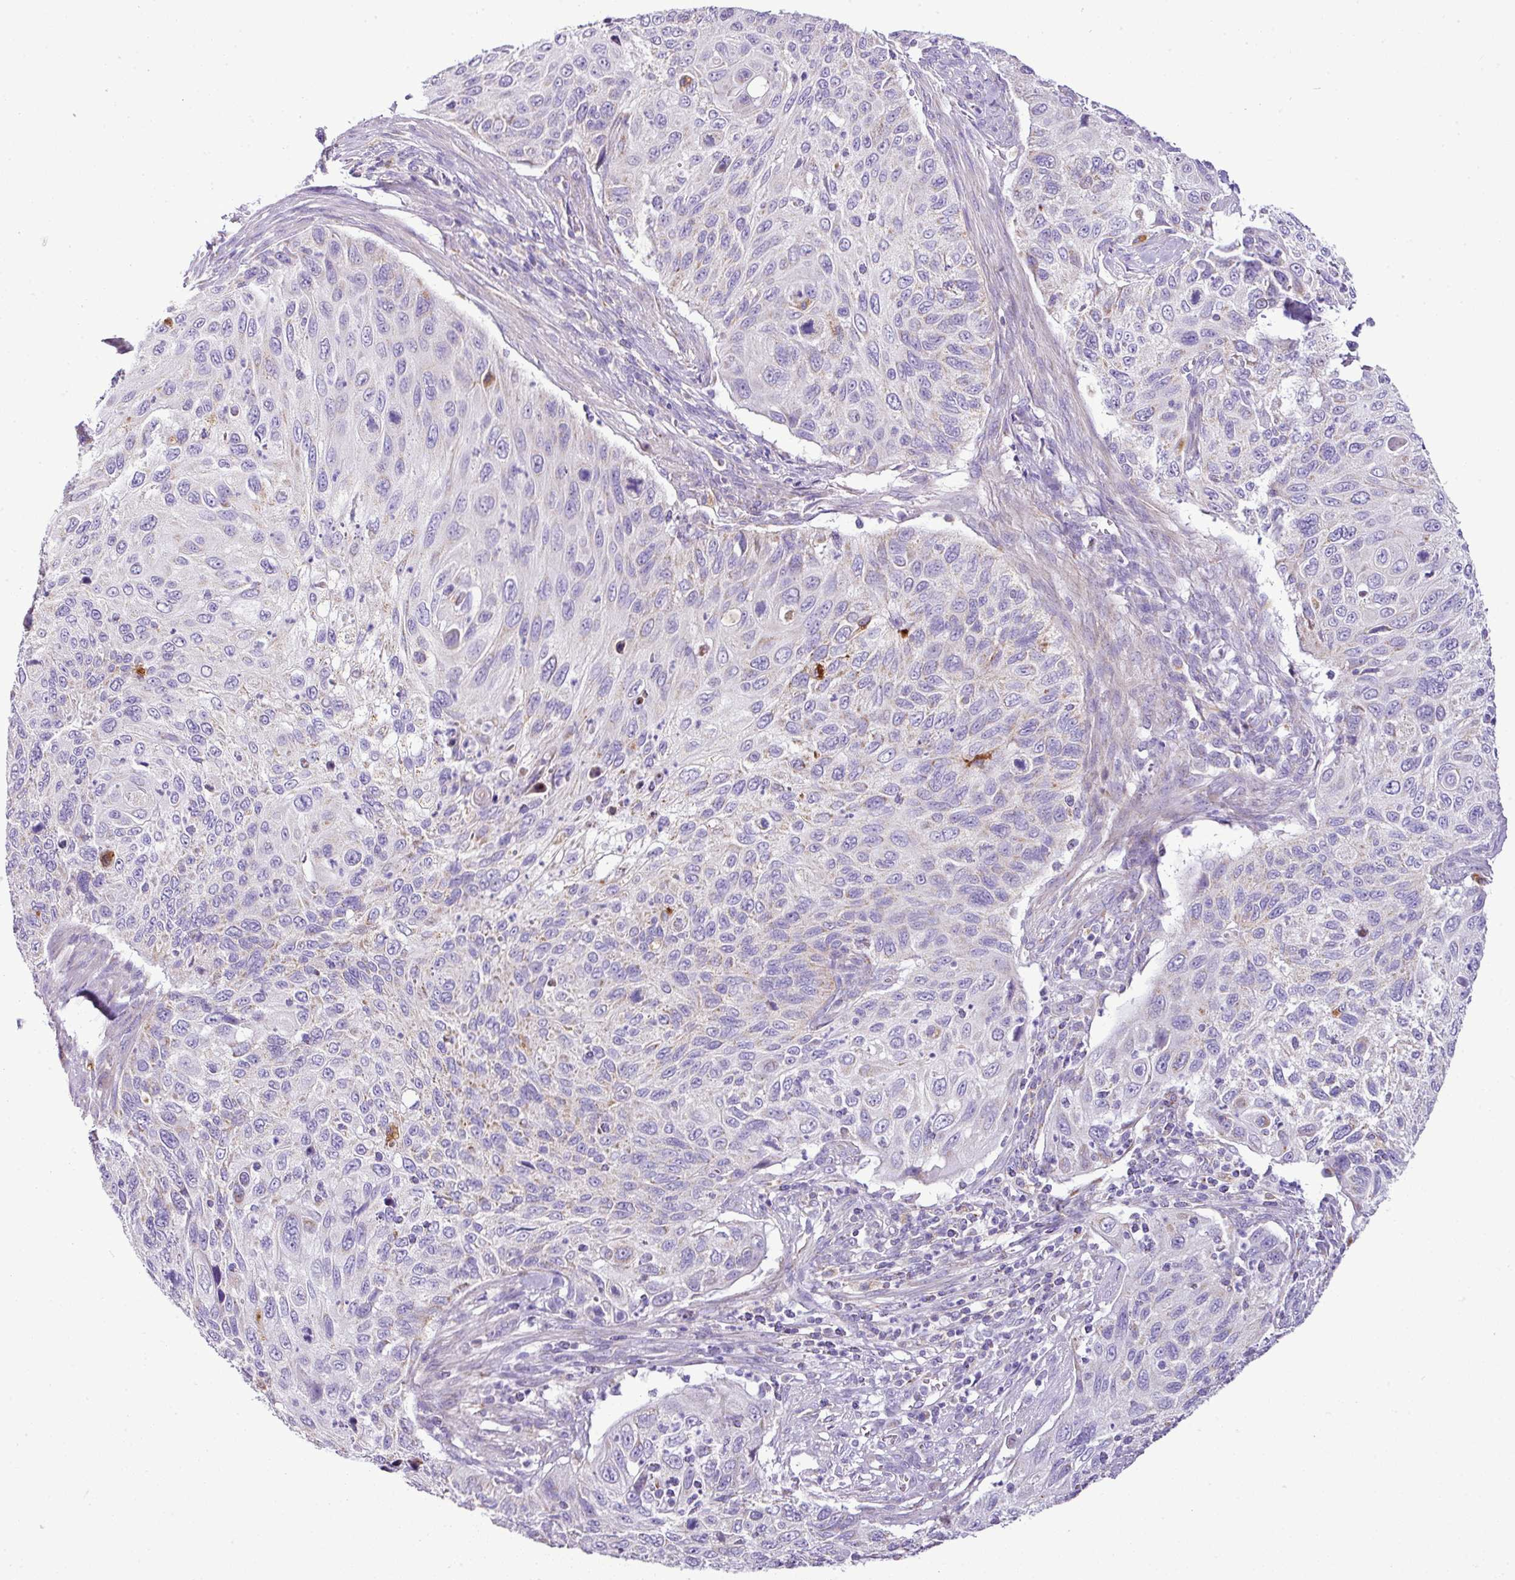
{"staining": {"intensity": "weak", "quantity": "<25%", "location": "cytoplasmic/membranous"}, "tissue": "cervical cancer", "cell_type": "Tumor cells", "image_type": "cancer", "snomed": [{"axis": "morphology", "description": "Squamous cell carcinoma, NOS"}, {"axis": "topography", "description": "Cervix"}], "caption": "This is a micrograph of immunohistochemistry (IHC) staining of cervical cancer (squamous cell carcinoma), which shows no expression in tumor cells.", "gene": "PGAP4", "patient": {"sex": "female", "age": 70}}